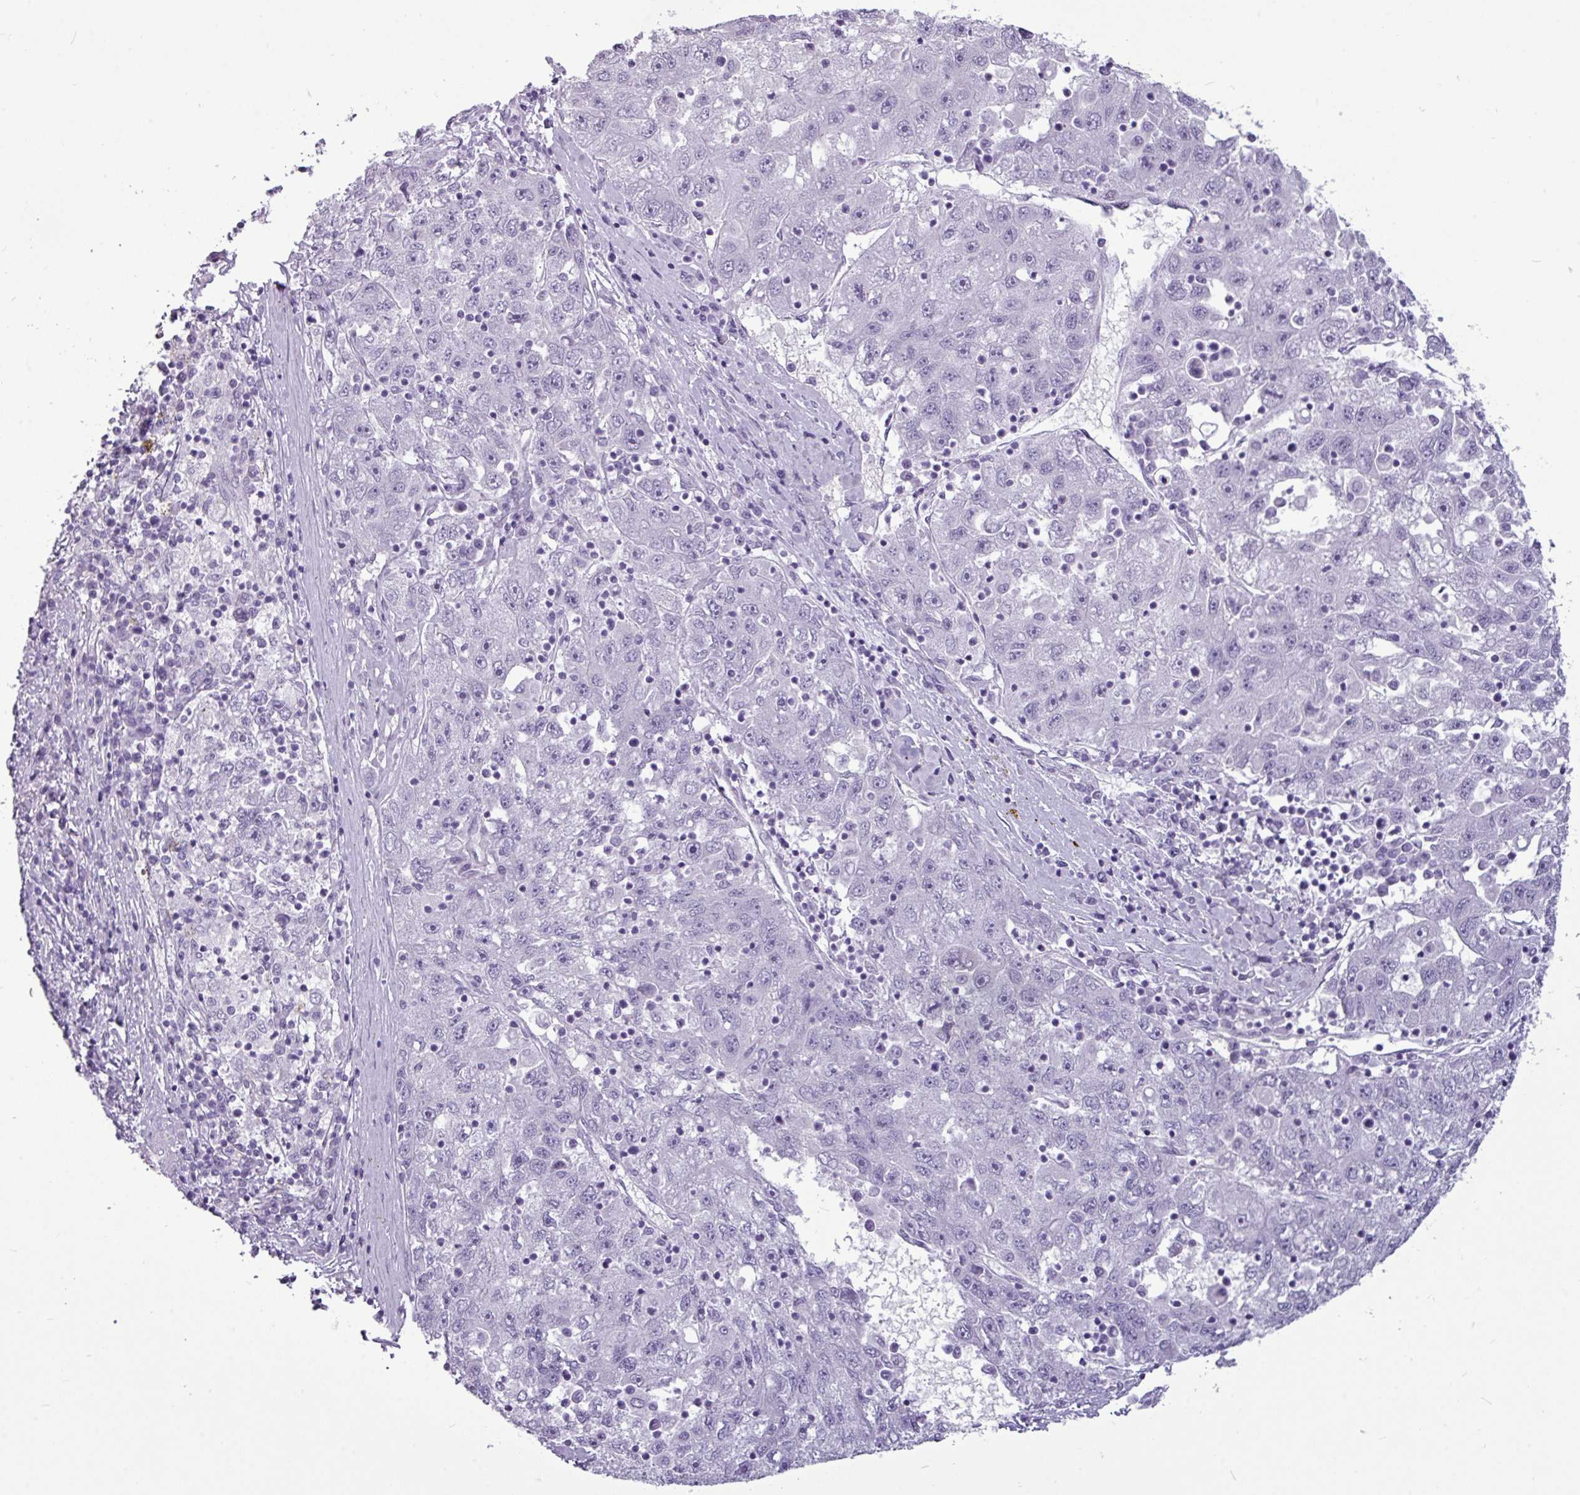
{"staining": {"intensity": "negative", "quantity": "none", "location": "none"}, "tissue": "liver cancer", "cell_type": "Tumor cells", "image_type": "cancer", "snomed": [{"axis": "morphology", "description": "Carcinoma, Hepatocellular, NOS"}, {"axis": "topography", "description": "Liver"}], "caption": "Immunohistochemical staining of hepatocellular carcinoma (liver) shows no significant positivity in tumor cells.", "gene": "AMY2A", "patient": {"sex": "male", "age": 49}}